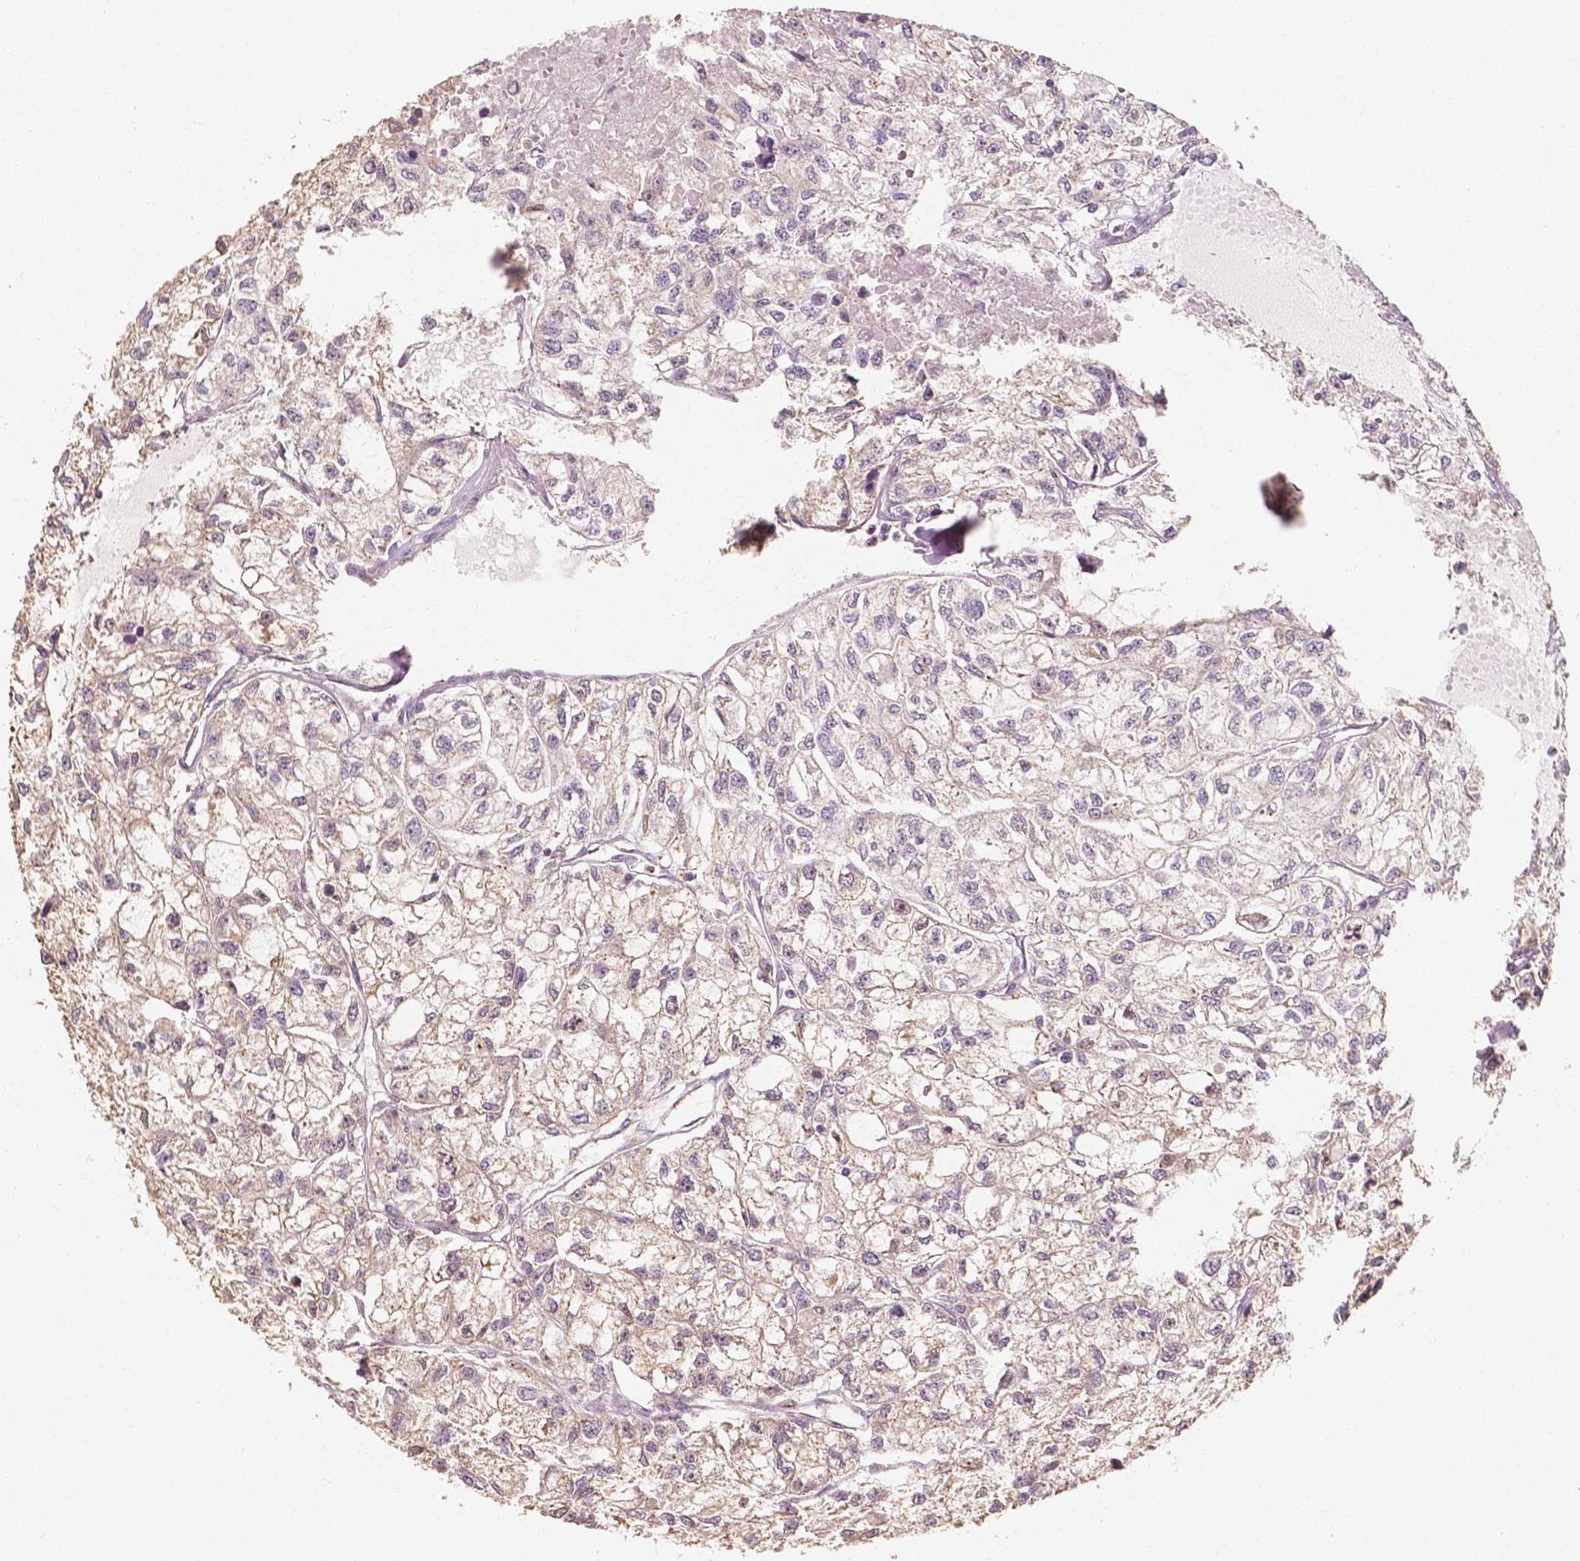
{"staining": {"intensity": "negative", "quantity": "none", "location": "none"}, "tissue": "renal cancer", "cell_type": "Tumor cells", "image_type": "cancer", "snomed": [{"axis": "morphology", "description": "Adenocarcinoma, NOS"}, {"axis": "topography", "description": "Kidney"}], "caption": "Adenocarcinoma (renal) stained for a protein using immunohistochemistry (IHC) displays no staining tumor cells.", "gene": "TBC1D17", "patient": {"sex": "male", "age": 56}}